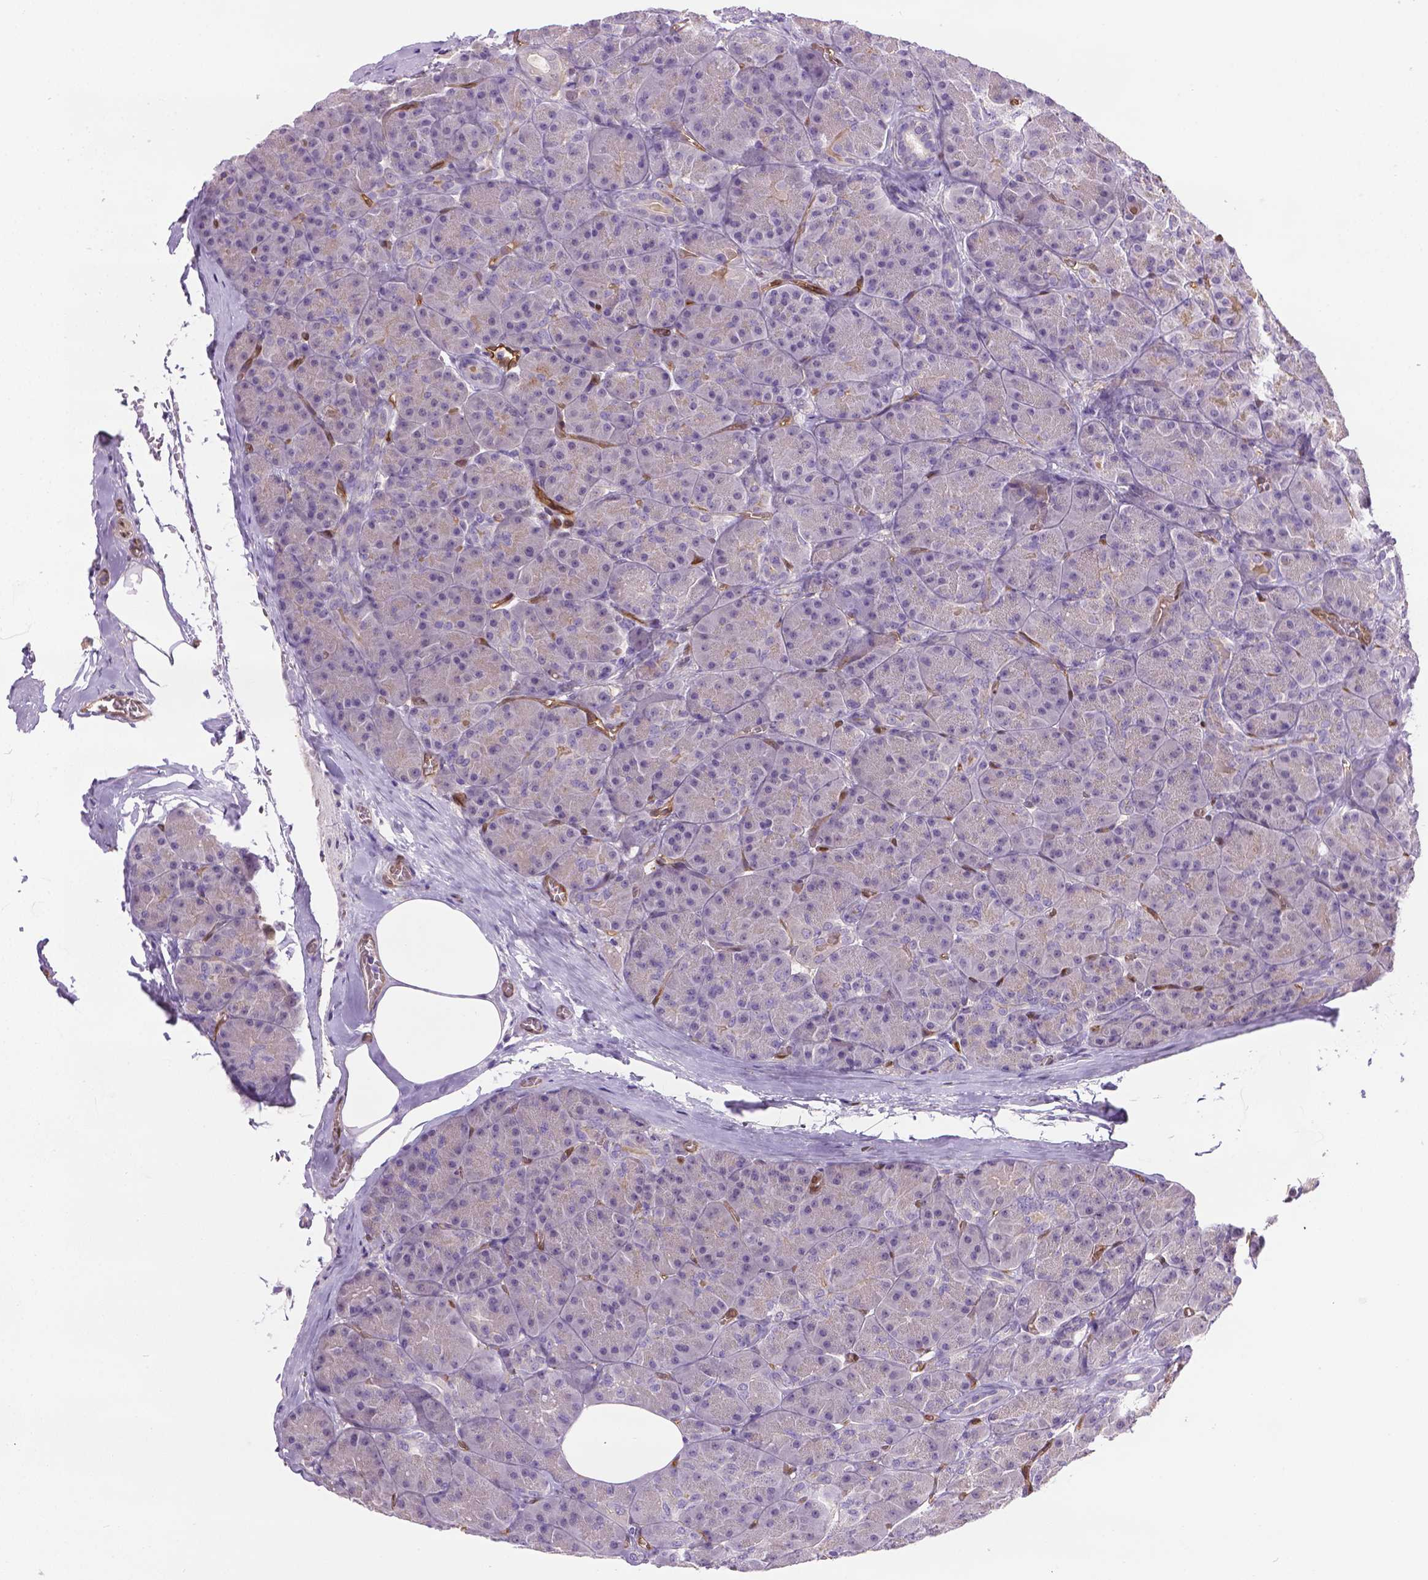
{"staining": {"intensity": "negative", "quantity": "none", "location": "none"}, "tissue": "pancreas", "cell_type": "Exocrine glandular cells", "image_type": "normal", "snomed": [{"axis": "morphology", "description": "Normal tissue, NOS"}, {"axis": "topography", "description": "Pancreas"}], "caption": "An immunohistochemistry histopathology image of unremarkable pancreas is shown. There is no staining in exocrine glandular cells of pancreas. (Brightfield microscopy of DAB immunohistochemistry at high magnification).", "gene": "CLIC4", "patient": {"sex": "male", "age": 57}}